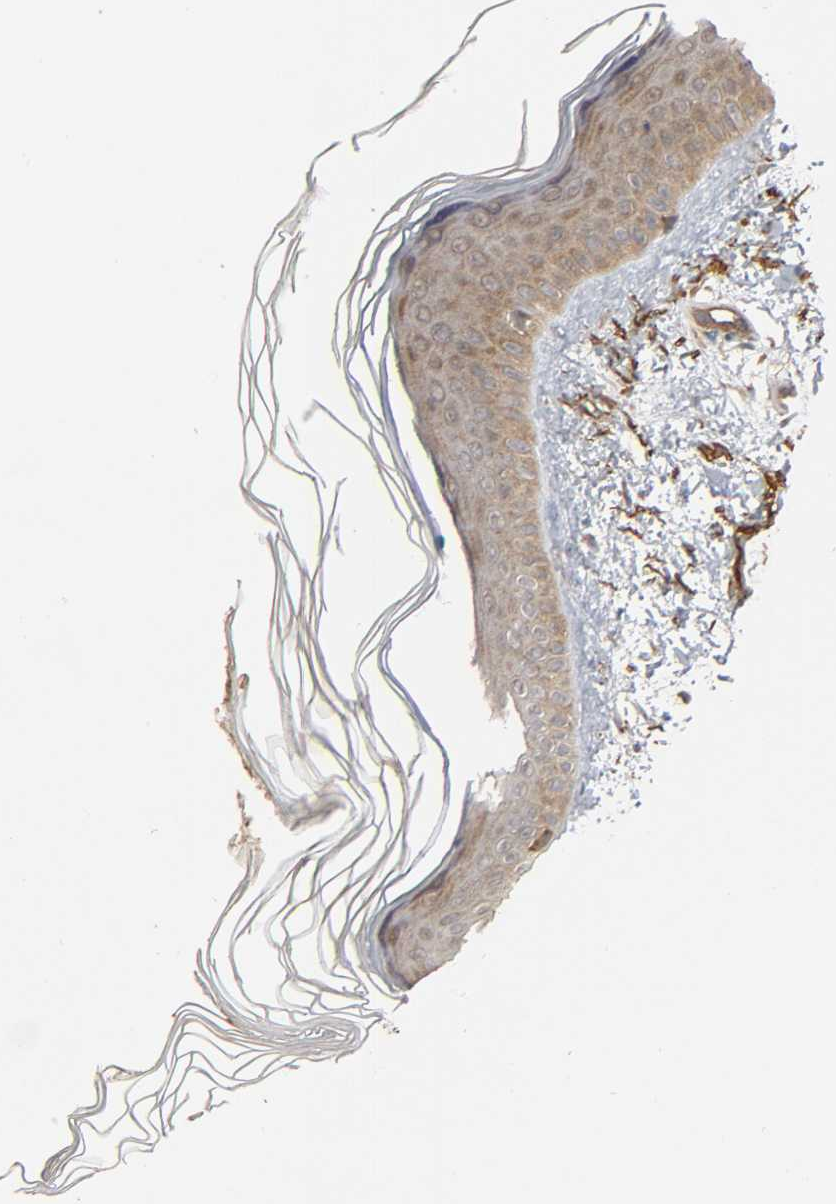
{"staining": {"intensity": "moderate", "quantity": ">75%", "location": "cytoplasmic/membranous"}, "tissue": "skin", "cell_type": "Fibroblasts", "image_type": "normal", "snomed": [{"axis": "morphology", "description": "Normal tissue, NOS"}, {"axis": "topography", "description": "Skin"}], "caption": "Skin stained with a brown dye exhibits moderate cytoplasmic/membranous positive positivity in approximately >75% of fibroblasts.", "gene": "SGSM1", "patient": {"sex": "female", "age": 19}}